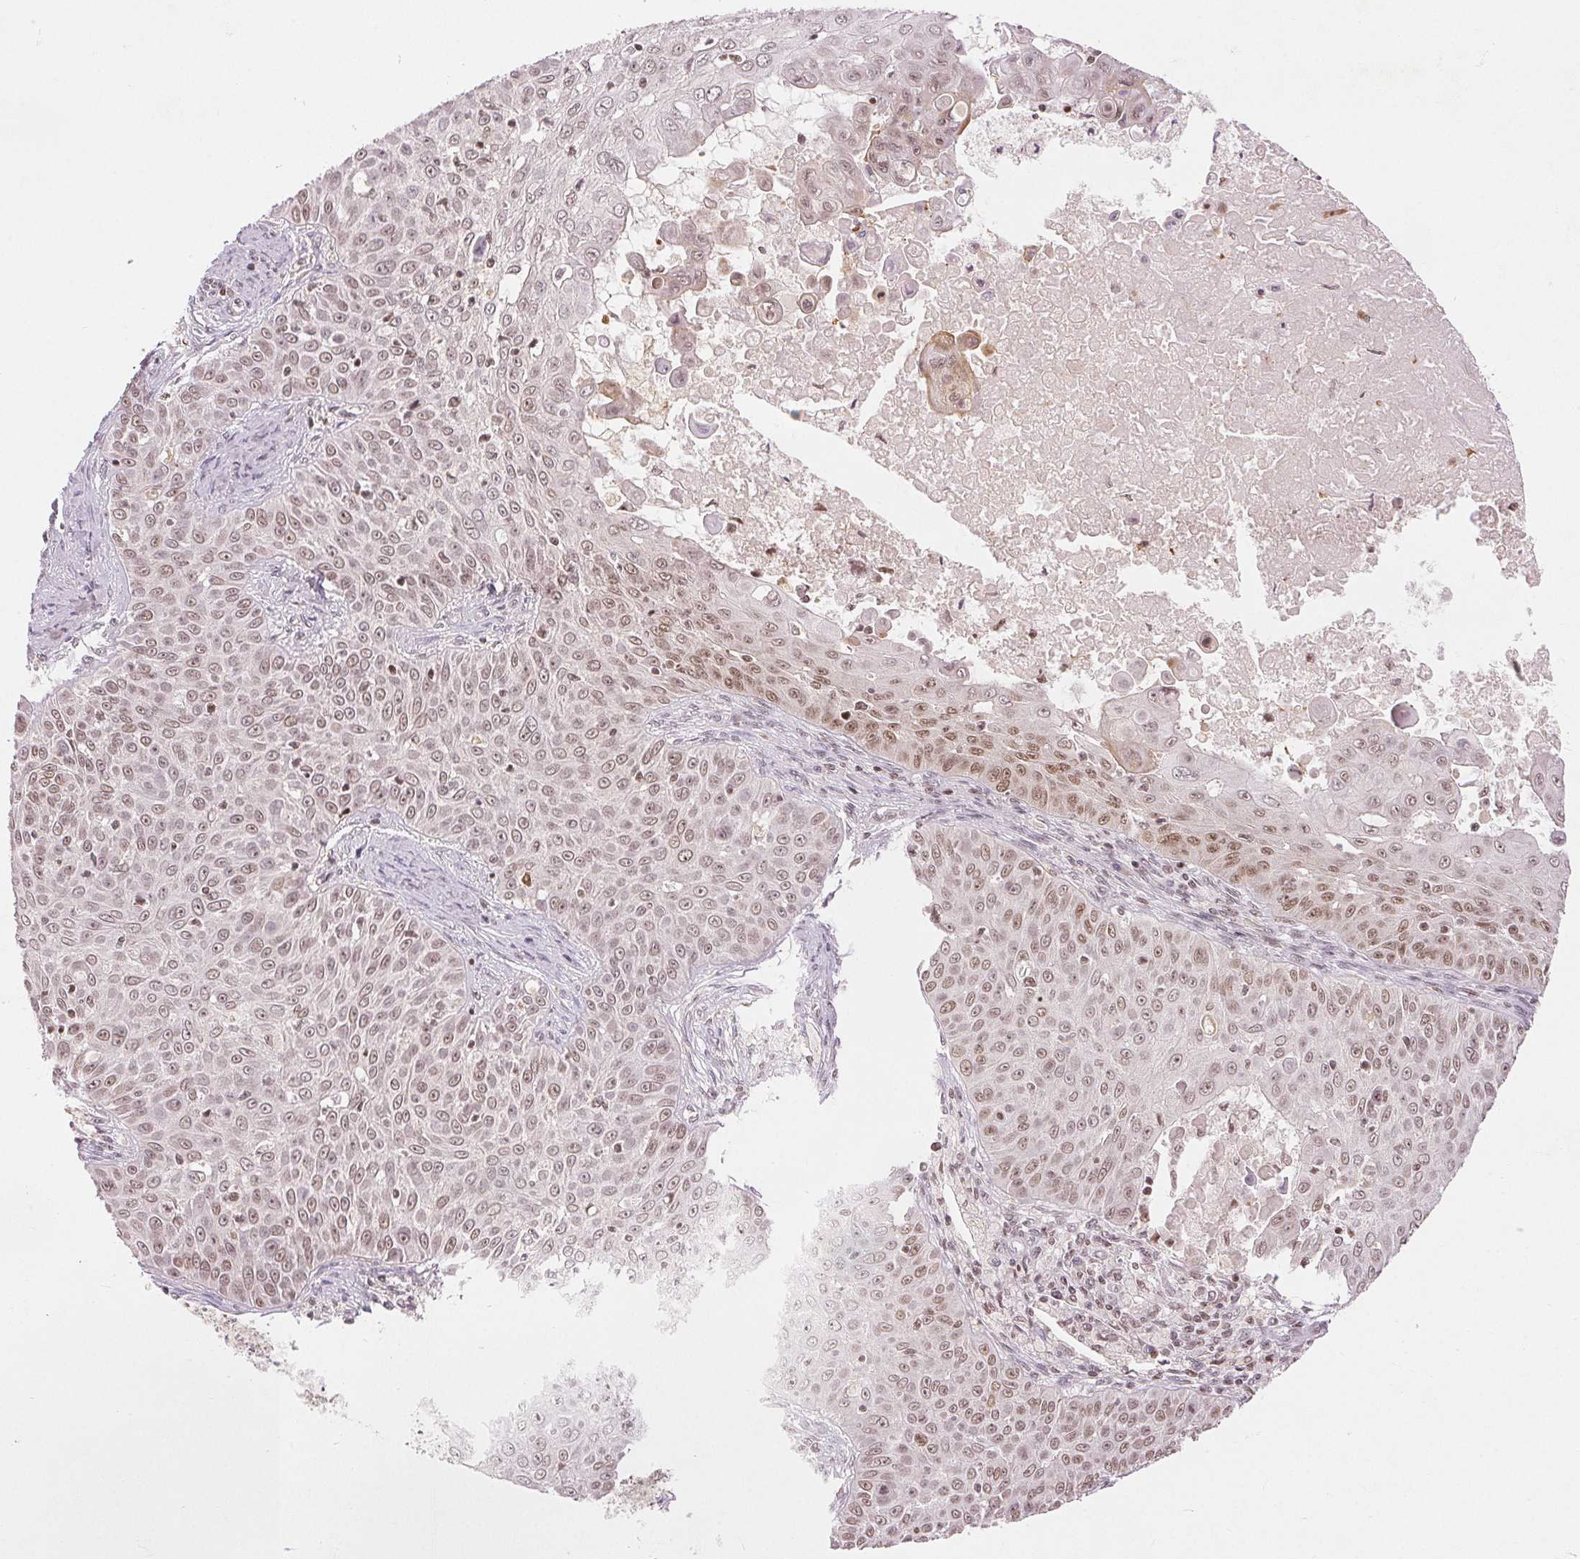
{"staining": {"intensity": "moderate", "quantity": "25%-75%", "location": "nuclear"}, "tissue": "skin cancer", "cell_type": "Tumor cells", "image_type": "cancer", "snomed": [{"axis": "morphology", "description": "Squamous cell carcinoma, NOS"}, {"axis": "topography", "description": "Skin"}], "caption": "Immunohistochemistry staining of skin squamous cell carcinoma, which reveals medium levels of moderate nuclear positivity in about 25%-75% of tumor cells indicating moderate nuclear protein expression. The staining was performed using DAB (brown) for protein detection and nuclei were counterstained in hematoxylin (blue).", "gene": "DEK", "patient": {"sex": "male", "age": 82}}